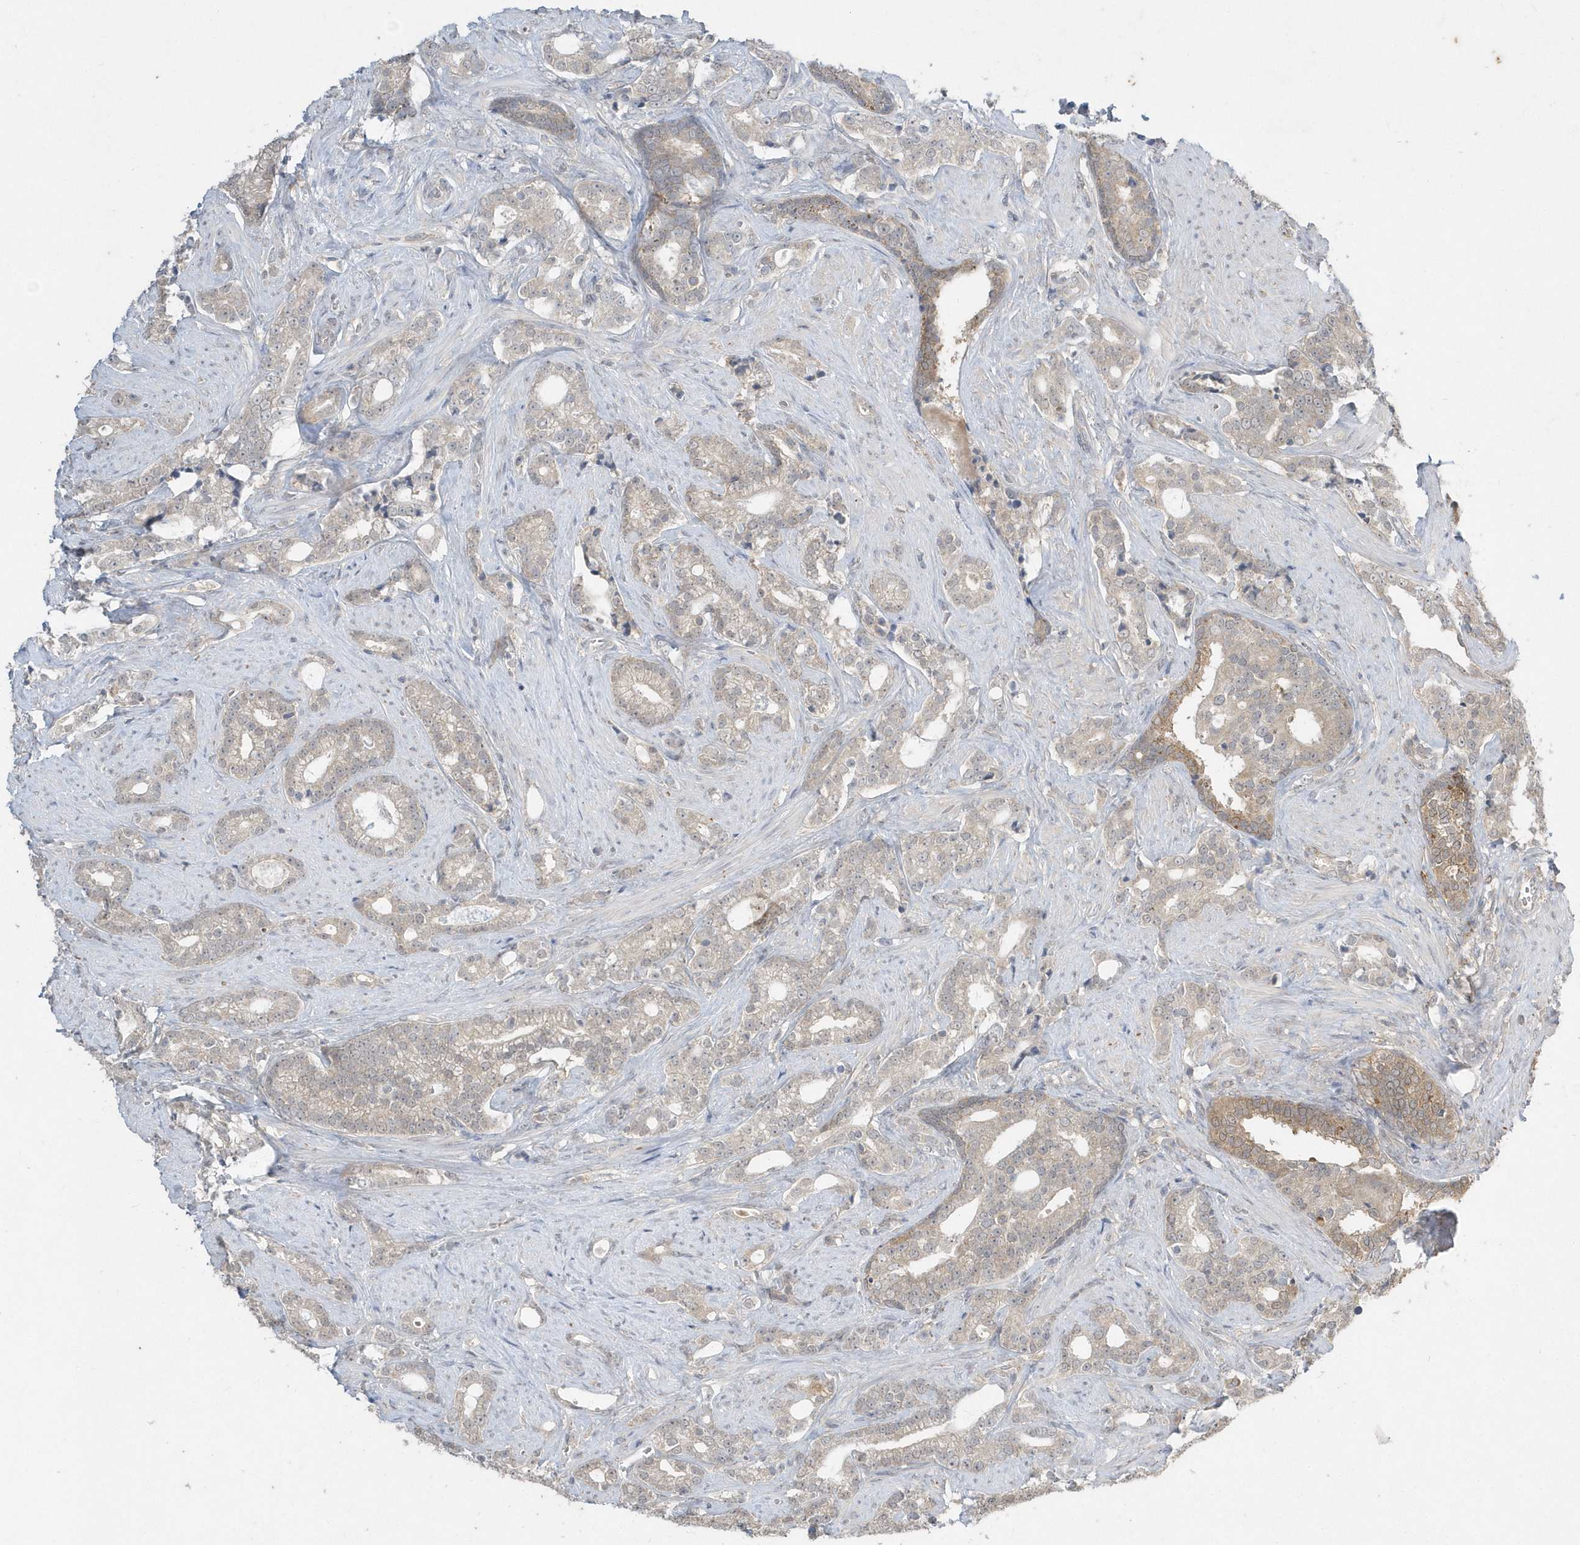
{"staining": {"intensity": "weak", "quantity": ">75%", "location": "cytoplasmic/membranous"}, "tissue": "prostate cancer", "cell_type": "Tumor cells", "image_type": "cancer", "snomed": [{"axis": "morphology", "description": "Adenocarcinoma, High grade"}, {"axis": "topography", "description": "Prostate and seminal vesicle, NOS"}], "caption": "High-grade adenocarcinoma (prostate) stained with DAB immunohistochemistry displays low levels of weak cytoplasmic/membranous positivity in approximately >75% of tumor cells.", "gene": "AKR7A2", "patient": {"sex": "male", "age": 67}}